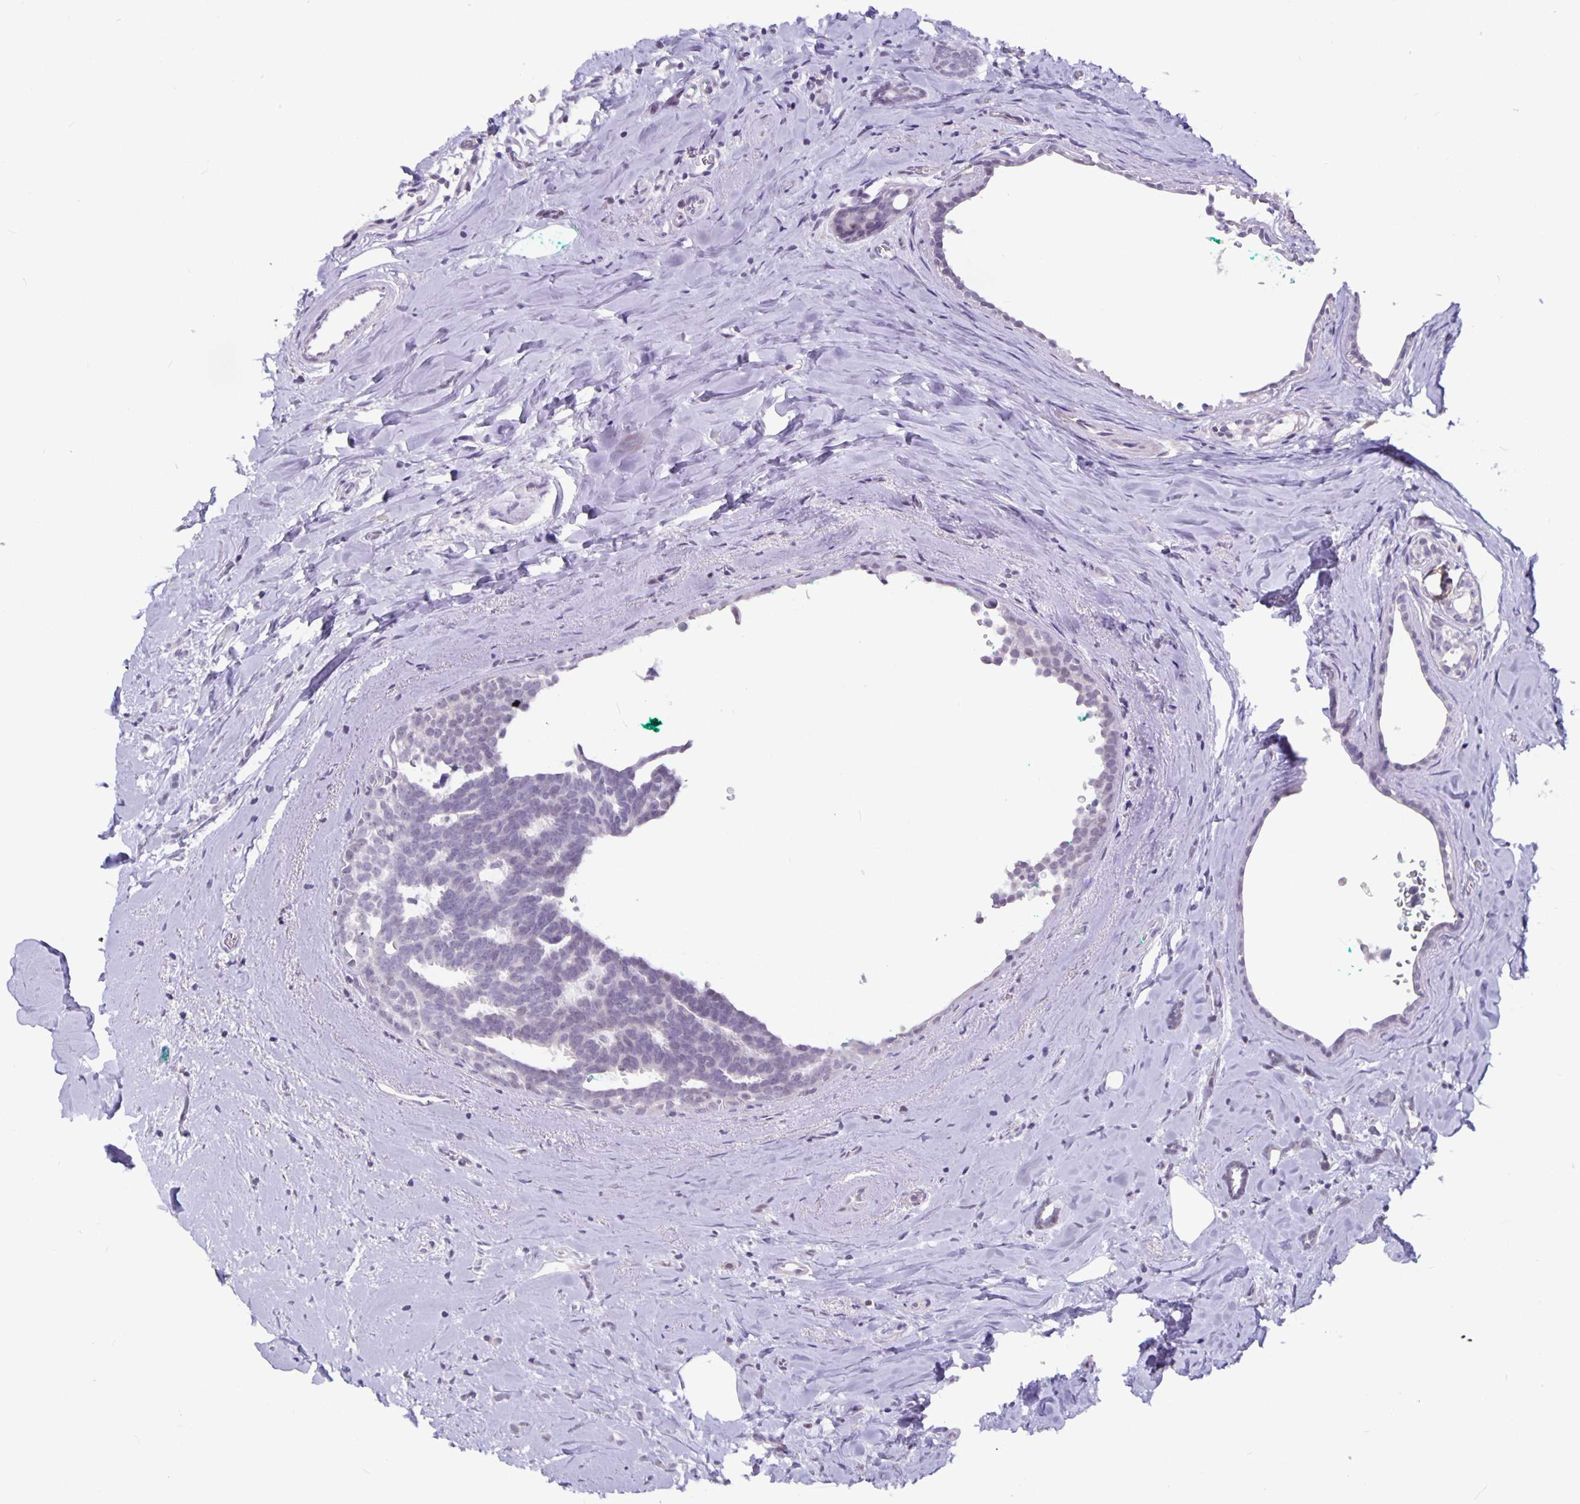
{"staining": {"intensity": "negative", "quantity": "none", "location": "none"}, "tissue": "breast cancer", "cell_type": "Tumor cells", "image_type": "cancer", "snomed": [{"axis": "morphology", "description": "Intraductal carcinoma, in situ"}, {"axis": "morphology", "description": "Duct carcinoma"}, {"axis": "morphology", "description": "Lobular carcinoma, in situ"}, {"axis": "topography", "description": "Breast"}], "caption": "There is no significant staining in tumor cells of breast cancer.", "gene": "OLIG2", "patient": {"sex": "female", "age": 44}}